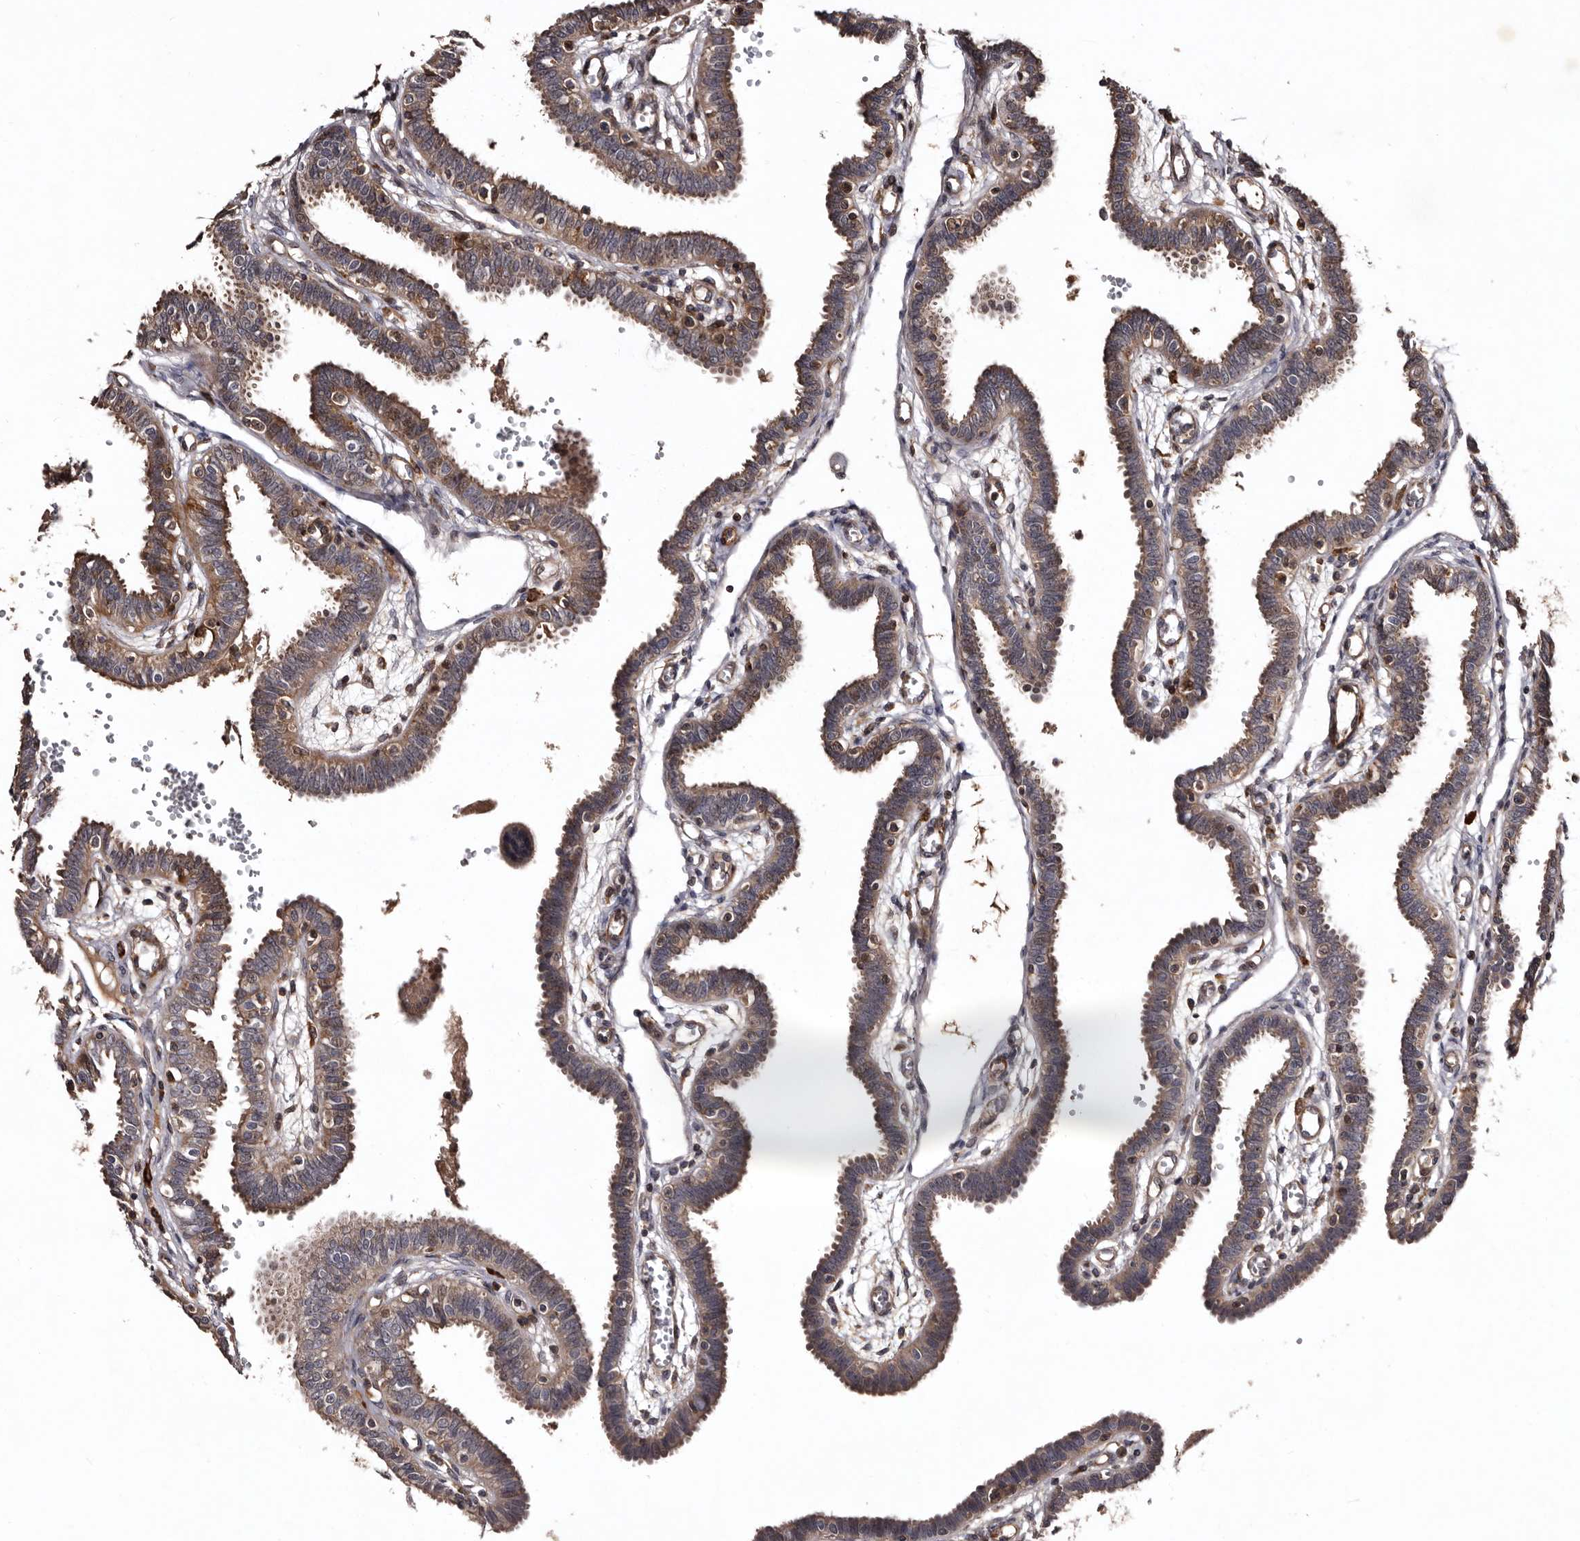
{"staining": {"intensity": "moderate", "quantity": ">75%", "location": "cytoplasmic/membranous"}, "tissue": "fallopian tube", "cell_type": "Glandular cells", "image_type": "normal", "snomed": [{"axis": "morphology", "description": "Normal tissue, NOS"}, {"axis": "topography", "description": "Fallopian tube"}], "caption": "Immunohistochemistry (DAB (3,3'-diaminobenzidine)) staining of benign human fallopian tube exhibits moderate cytoplasmic/membranous protein positivity in about >75% of glandular cells. Ihc stains the protein of interest in brown and the nuclei are stained blue.", "gene": "PRKD3", "patient": {"sex": "female", "age": 32}}